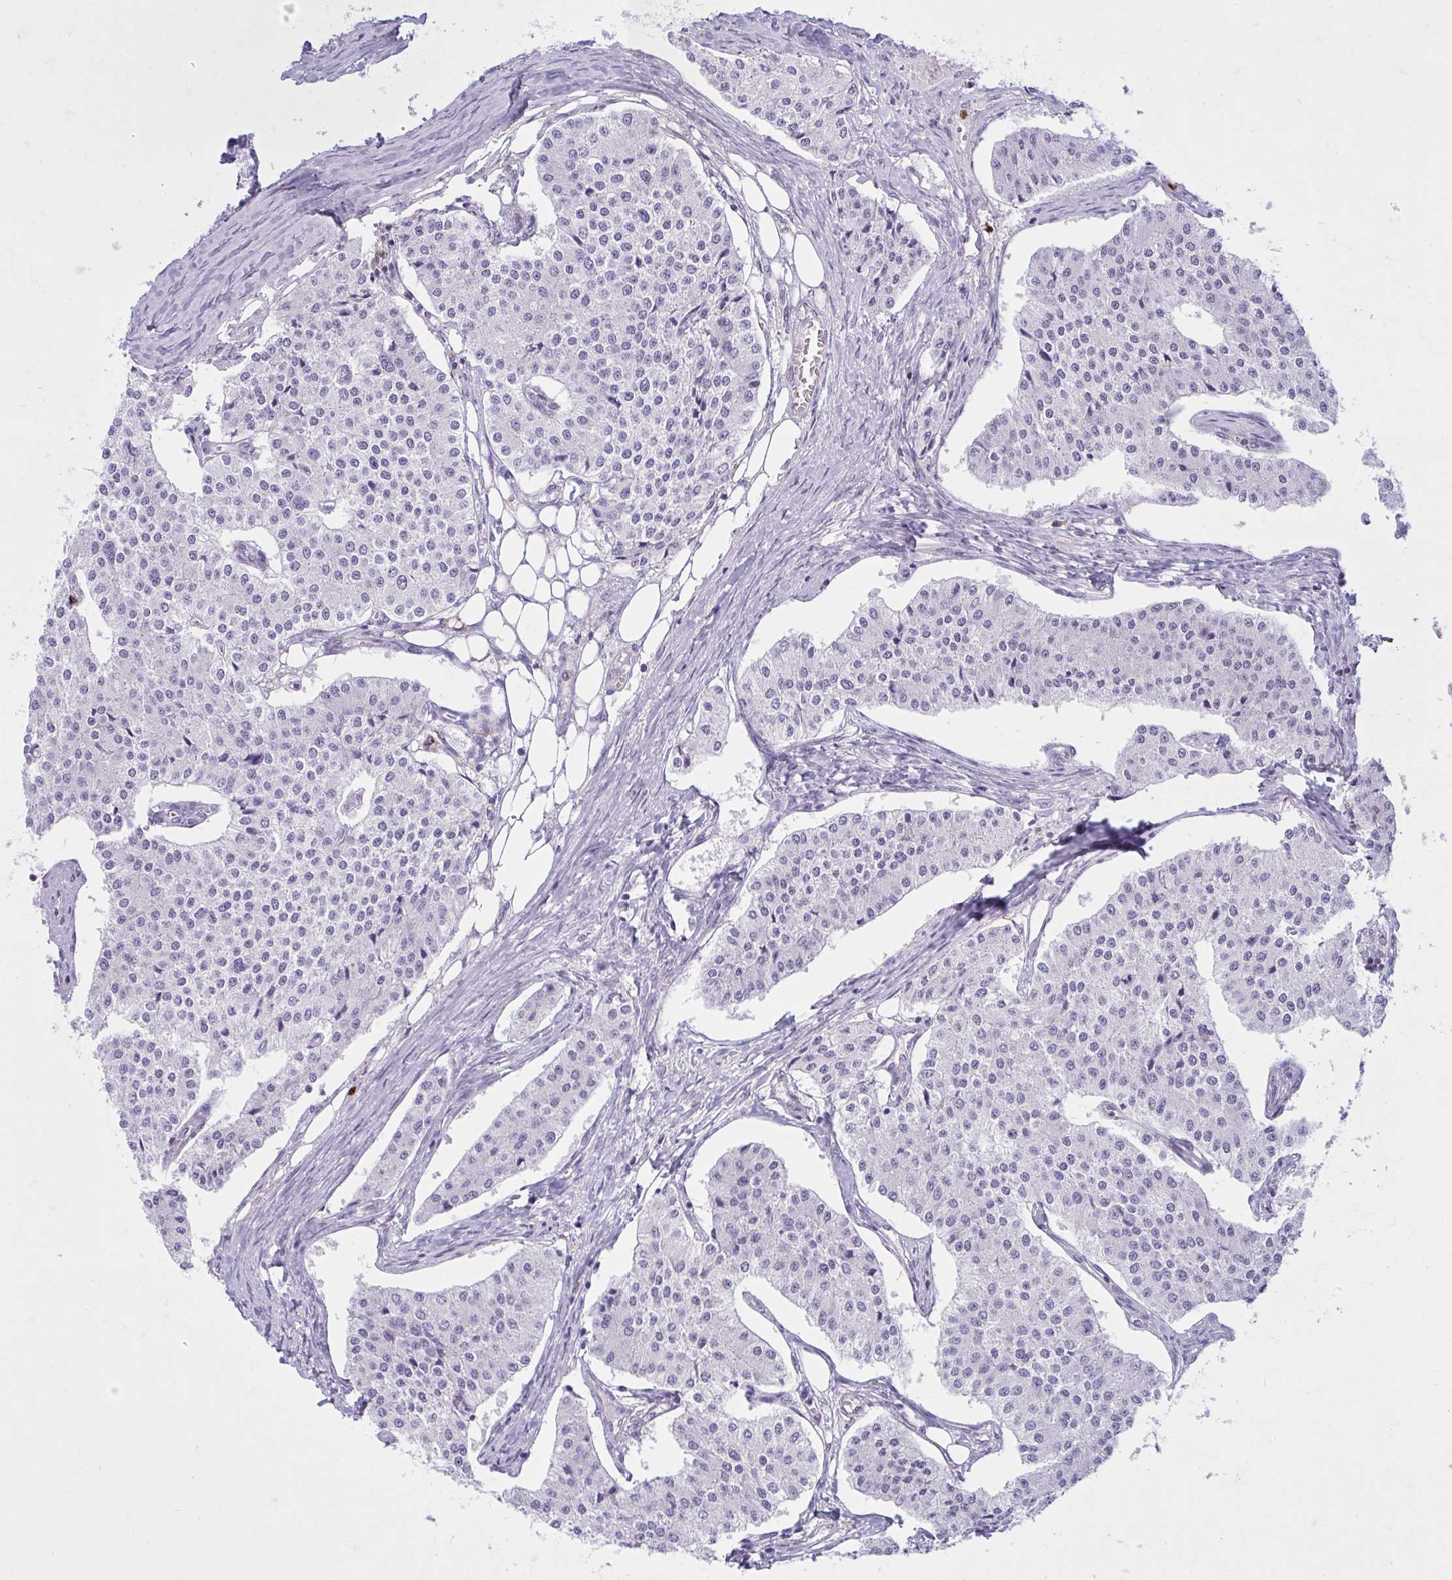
{"staining": {"intensity": "negative", "quantity": "none", "location": "none"}, "tissue": "carcinoid", "cell_type": "Tumor cells", "image_type": "cancer", "snomed": [{"axis": "morphology", "description": "Carcinoid, malignant, NOS"}, {"axis": "topography", "description": "Colon"}], "caption": "Human carcinoid stained for a protein using IHC exhibits no expression in tumor cells.", "gene": "CEP120", "patient": {"sex": "female", "age": 52}}